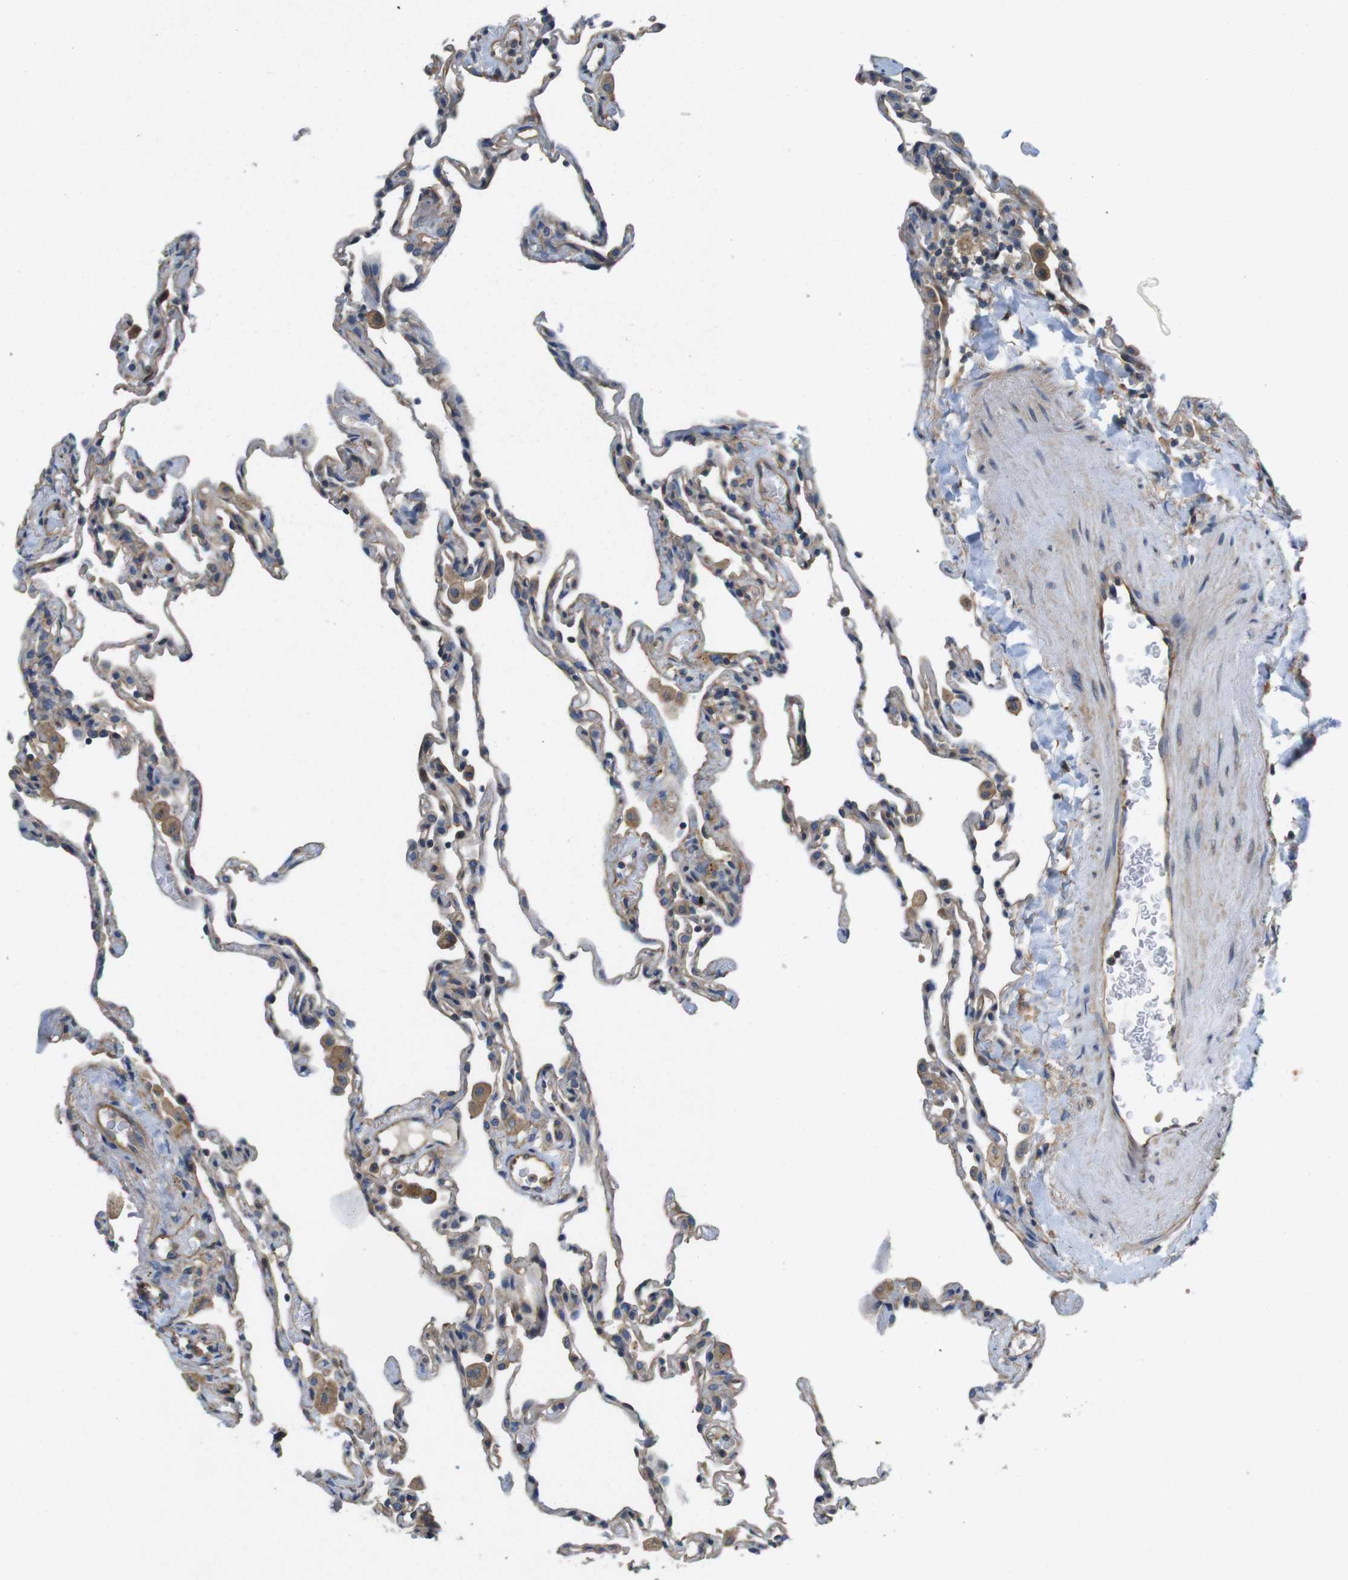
{"staining": {"intensity": "weak", "quantity": "<25%", "location": "cytoplasmic/membranous"}, "tissue": "lung", "cell_type": "Alveolar cells", "image_type": "normal", "snomed": [{"axis": "morphology", "description": "Normal tissue, NOS"}, {"axis": "topography", "description": "Lung"}], "caption": "IHC image of normal lung: lung stained with DAB (3,3'-diaminobenzidine) shows no significant protein staining in alveolar cells. (Immunohistochemistry (ihc), brightfield microscopy, high magnification).", "gene": "DCTN1", "patient": {"sex": "male", "age": 59}}